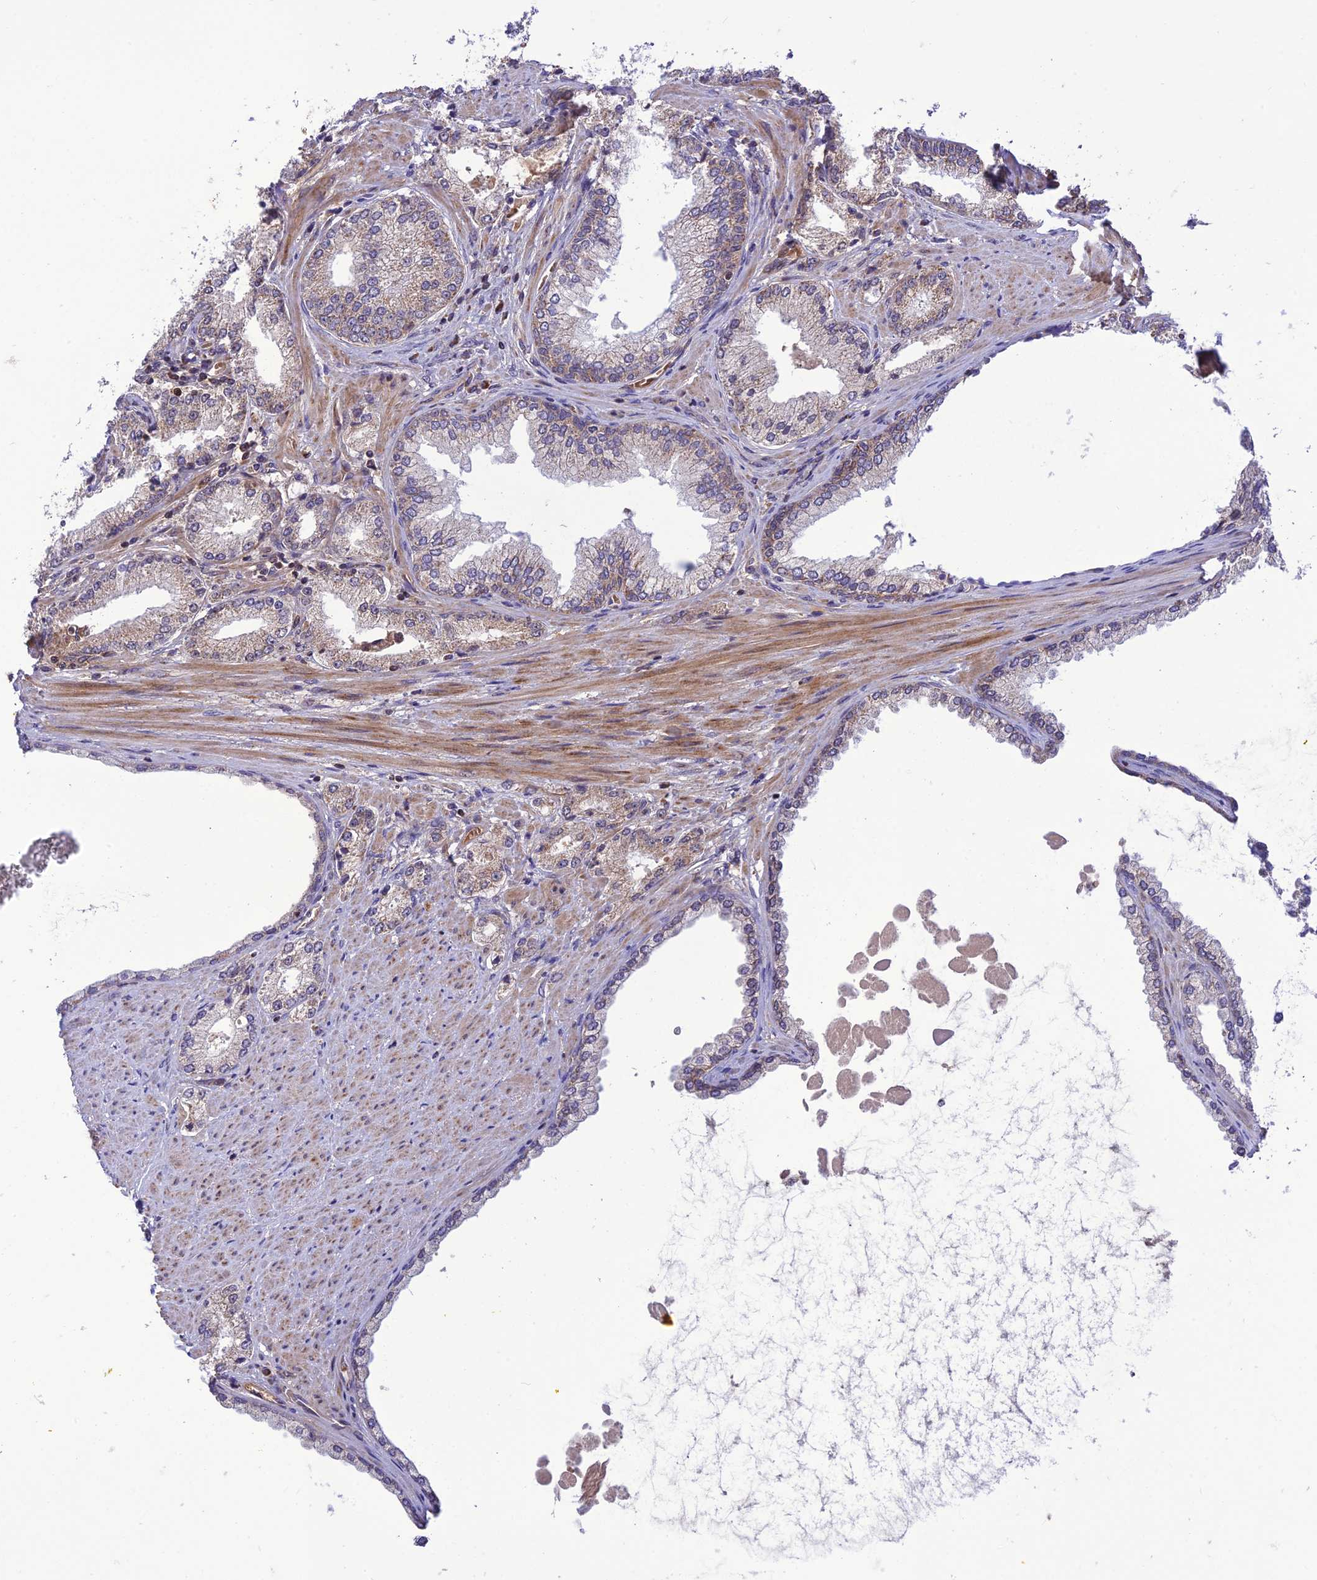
{"staining": {"intensity": "weak", "quantity": "25%-75%", "location": "cytoplasmic/membranous"}, "tissue": "prostate cancer", "cell_type": "Tumor cells", "image_type": "cancer", "snomed": [{"axis": "morphology", "description": "Adenocarcinoma, High grade"}, {"axis": "topography", "description": "Prostate"}], "caption": "Protein analysis of prostate adenocarcinoma (high-grade) tissue exhibits weak cytoplasmic/membranous staining in approximately 25%-75% of tumor cells. (DAB = brown stain, brightfield microscopy at high magnification).", "gene": "NDUFC1", "patient": {"sex": "male", "age": 66}}